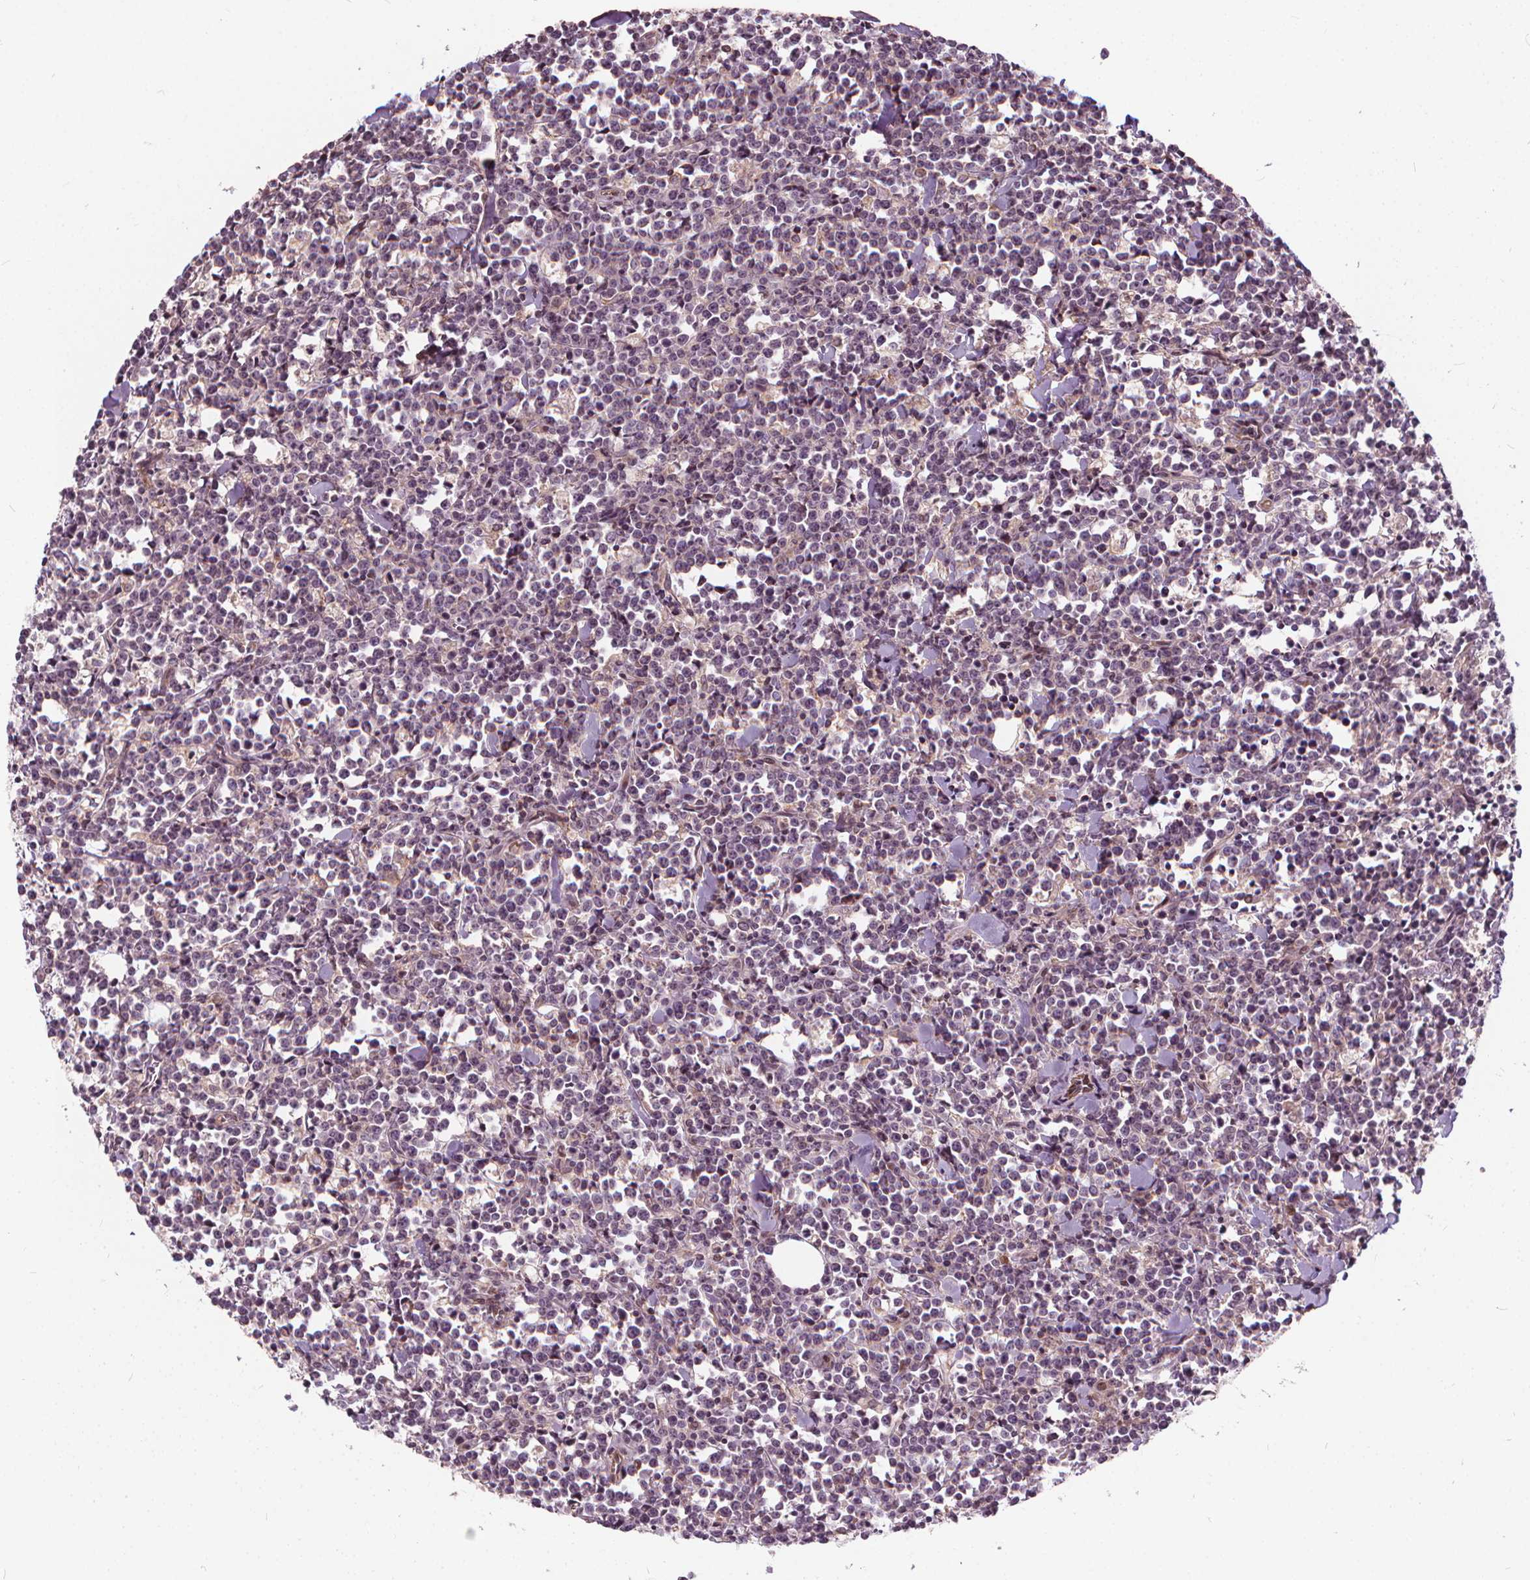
{"staining": {"intensity": "negative", "quantity": "none", "location": "none"}, "tissue": "lymphoma", "cell_type": "Tumor cells", "image_type": "cancer", "snomed": [{"axis": "morphology", "description": "Malignant lymphoma, non-Hodgkin's type, High grade"}, {"axis": "topography", "description": "Small intestine"}], "caption": "Immunohistochemistry (IHC) histopathology image of neoplastic tissue: lymphoma stained with DAB demonstrates no significant protein positivity in tumor cells.", "gene": "INPP5E", "patient": {"sex": "female", "age": 56}}